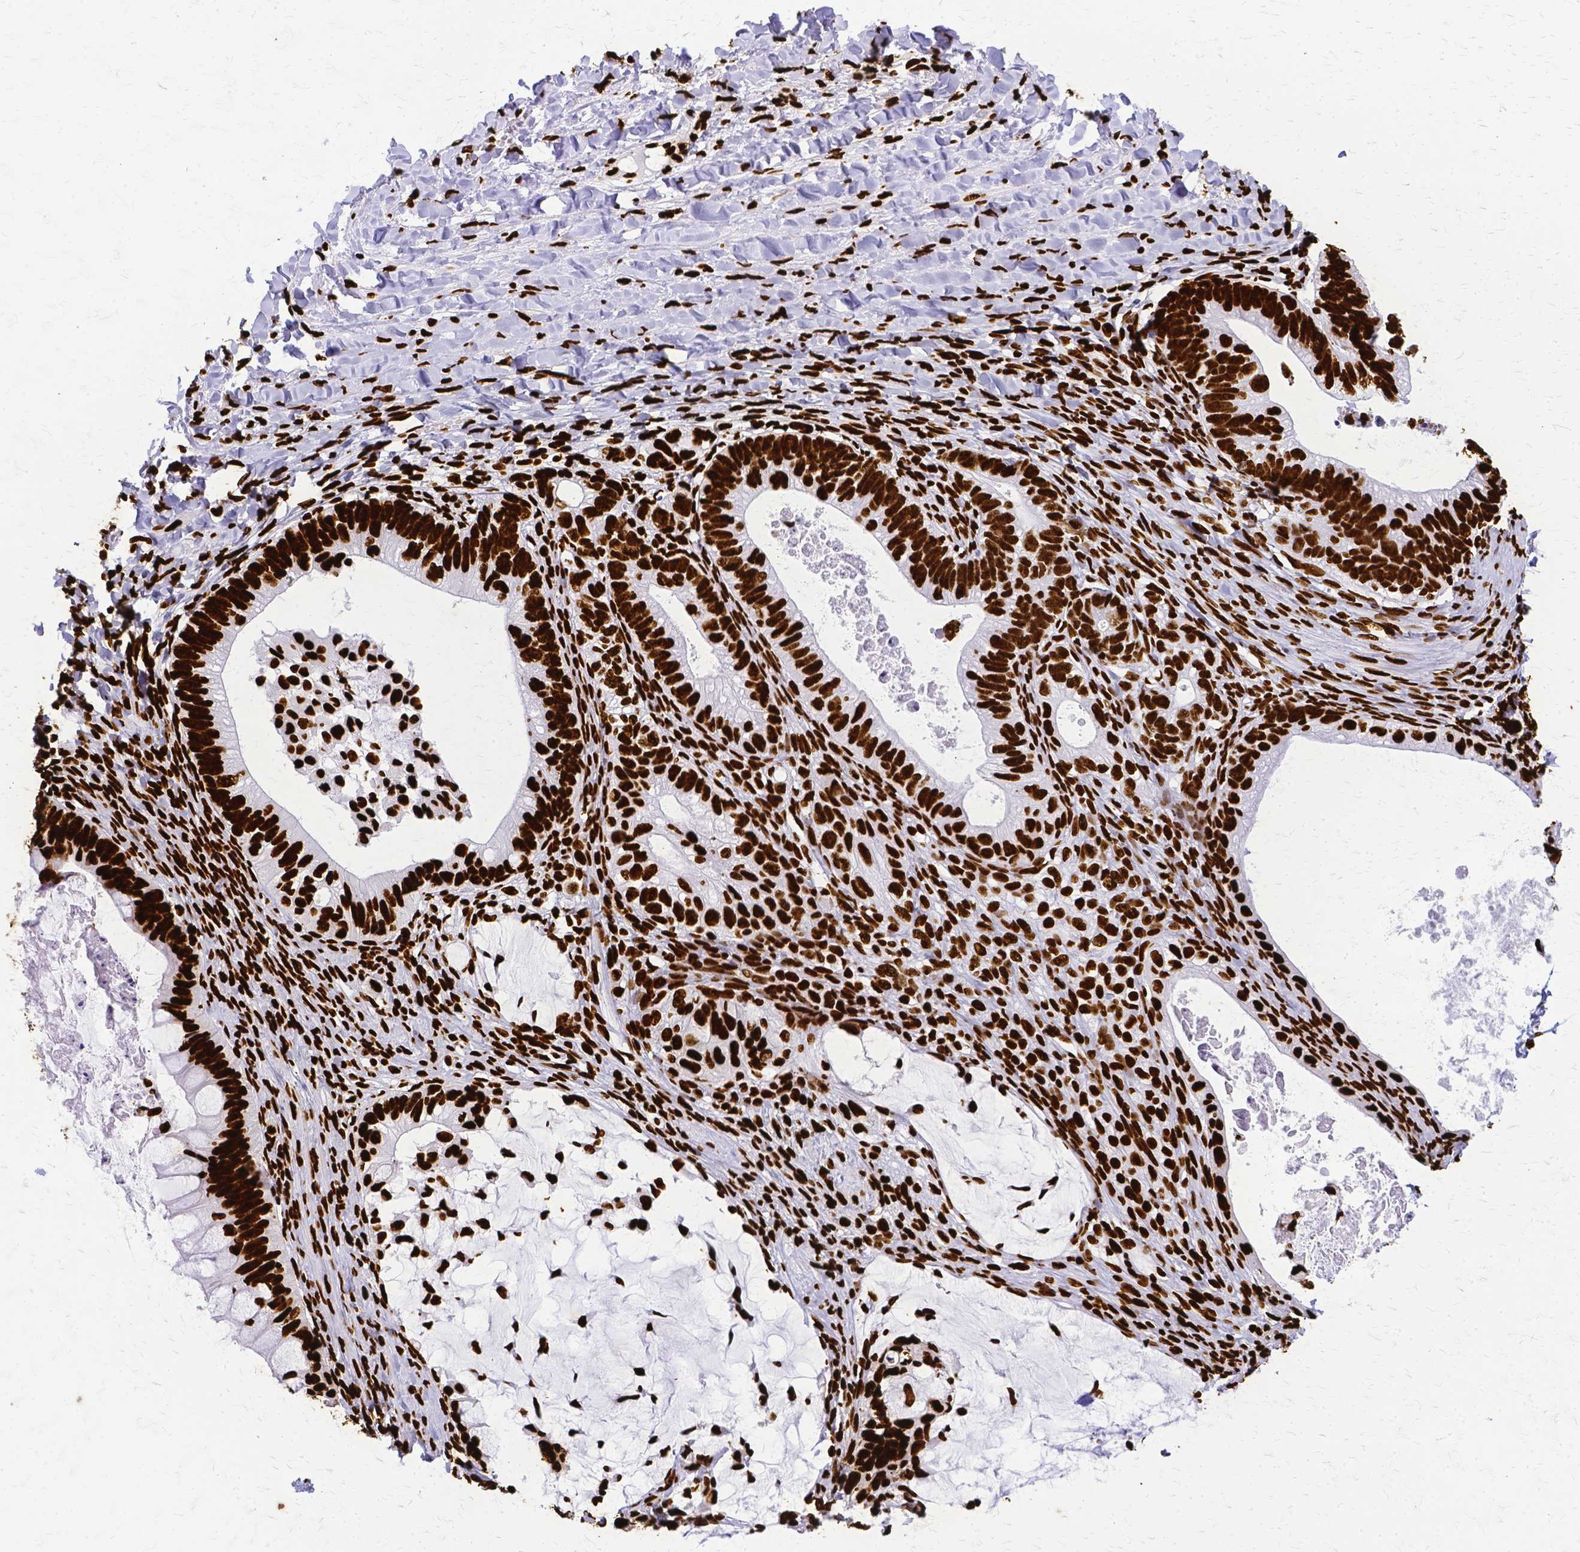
{"staining": {"intensity": "strong", "quantity": ">75%", "location": "nuclear"}, "tissue": "ovarian cancer", "cell_type": "Tumor cells", "image_type": "cancer", "snomed": [{"axis": "morphology", "description": "Cystadenocarcinoma, mucinous, NOS"}, {"axis": "topography", "description": "Ovary"}], "caption": "Tumor cells reveal strong nuclear positivity in about >75% of cells in ovarian mucinous cystadenocarcinoma. The staining is performed using DAB (3,3'-diaminobenzidine) brown chromogen to label protein expression. The nuclei are counter-stained blue using hematoxylin.", "gene": "SFPQ", "patient": {"sex": "female", "age": 61}}